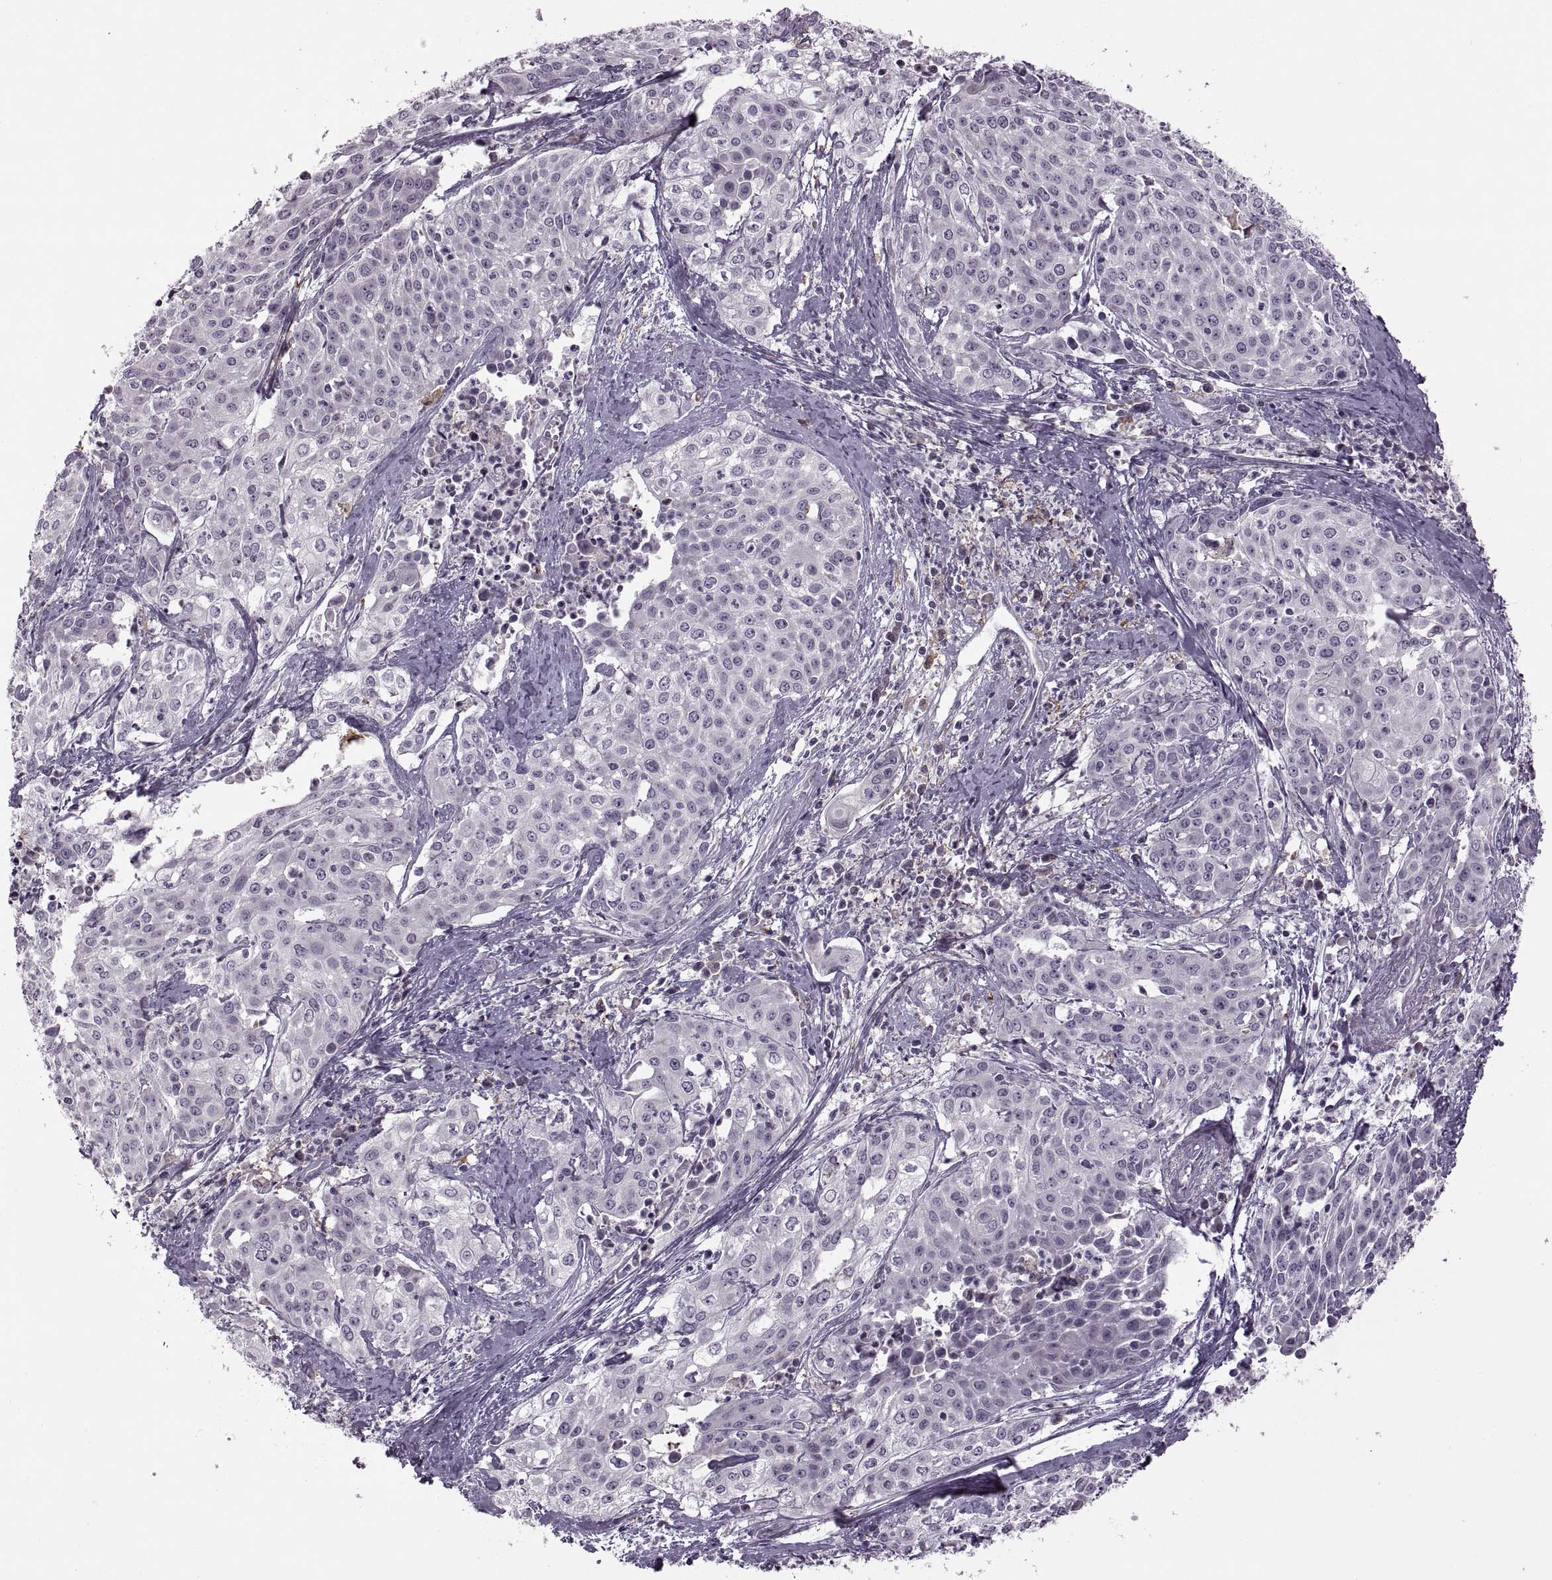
{"staining": {"intensity": "negative", "quantity": "none", "location": "none"}, "tissue": "cervical cancer", "cell_type": "Tumor cells", "image_type": "cancer", "snomed": [{"axis": "morphology", "description": "Squamous cell carcinoma, NOS"}, {"axis": "topography", "description": "Cervix"}], "caption": "The histopathology image demonstrates no significant staining in tumor cells of cervical cancer (squamous cell carcinoma). (DAB (3,3'-diaminobenzidine) immunohistochemistry, high magnification).", "gene": "H2AP", "patient": {"sex": "female", "age": 39}}